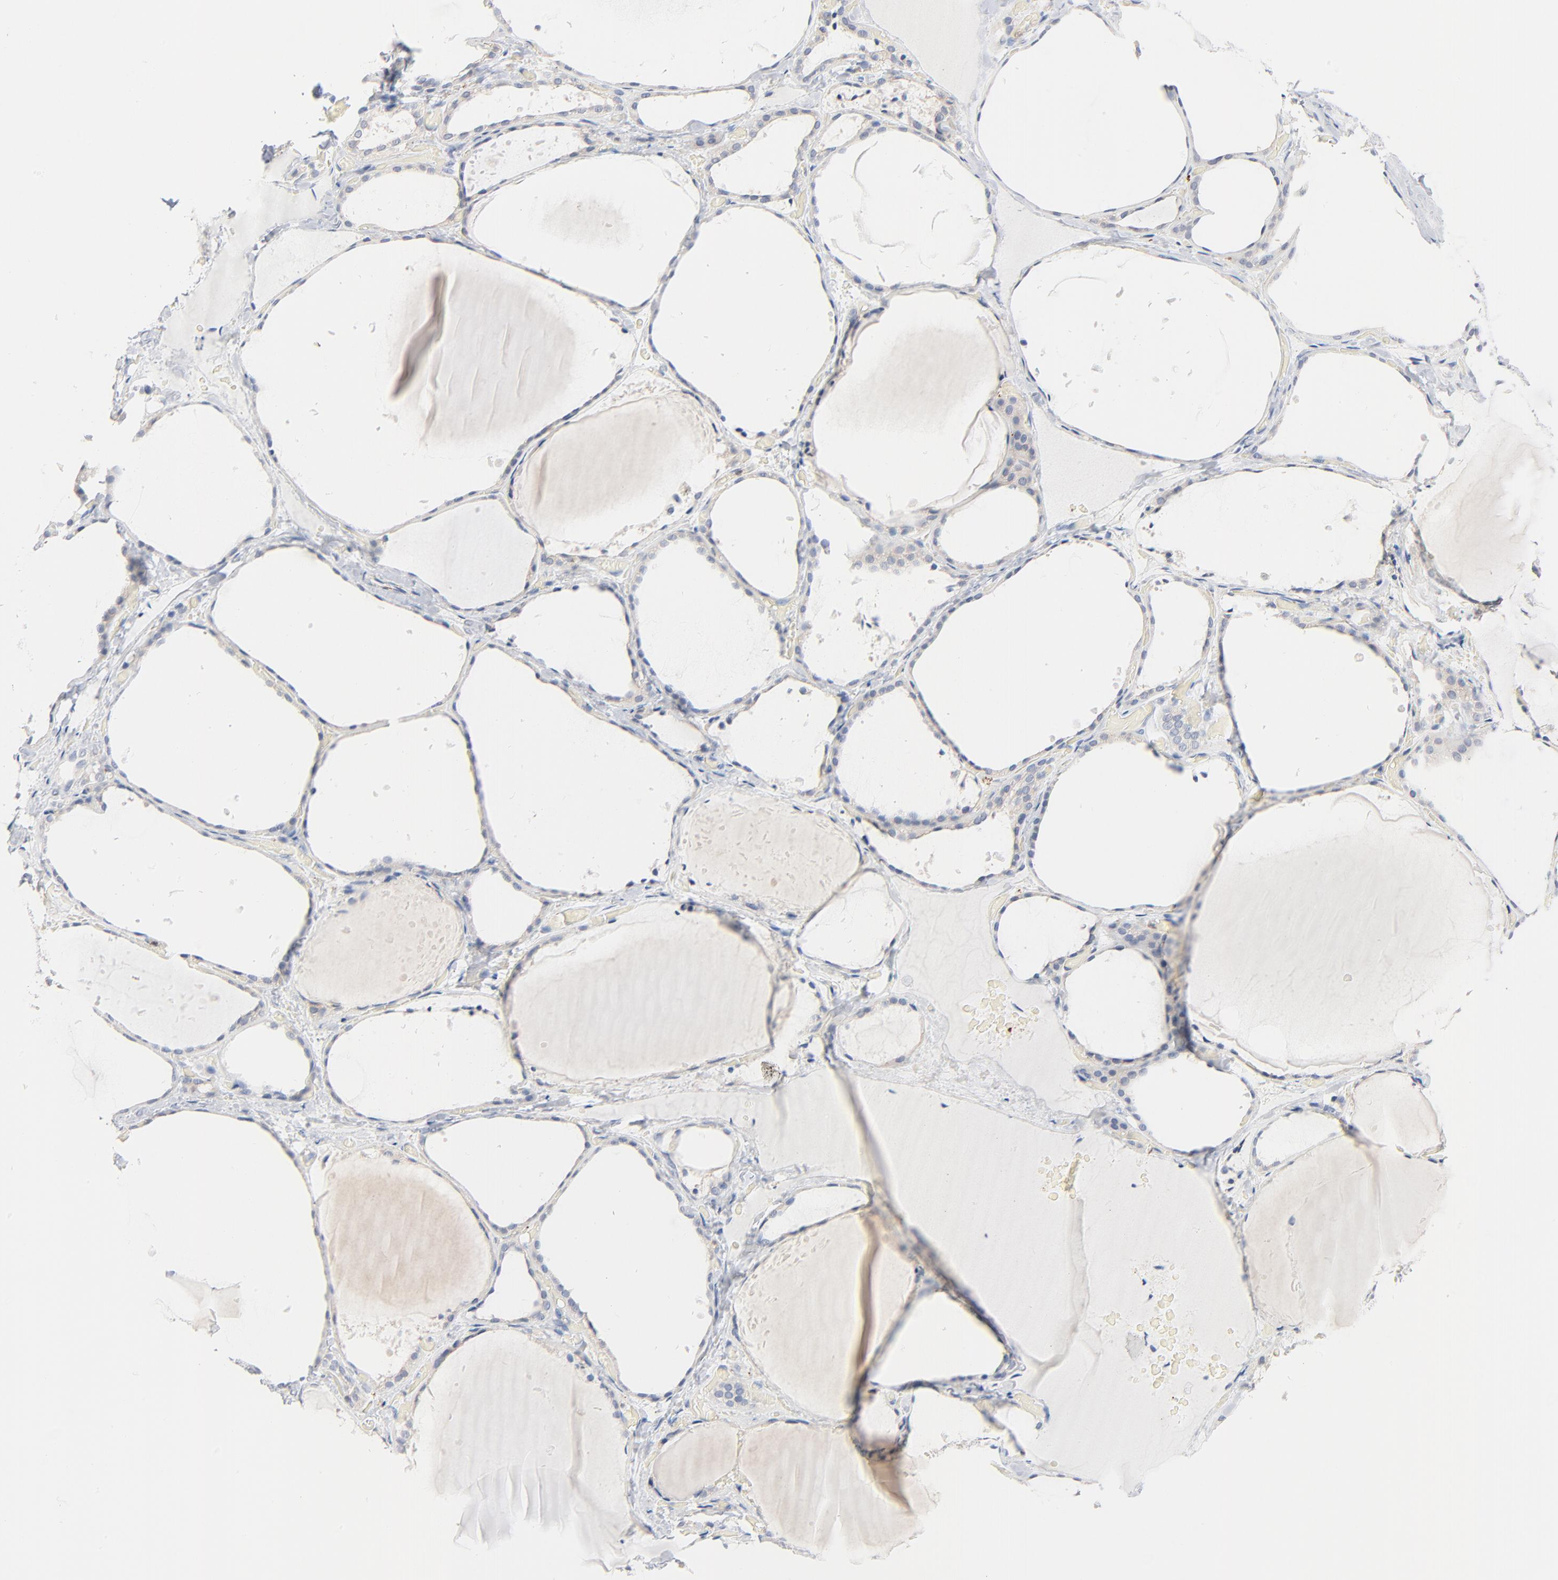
{"staining": {"intensity": "negative", "quantity": "none", "location": "none"}, "tissue": "thyroid gland", "cell_type": "Glandular cells", "image_type": "normal", "snomed": [{"axis": "morphology", "description": "Normal tissue, NOS"}, {"axis": "topography", "description": "Thyroid gland"}], "caption": "IHC micrograph of normal thyroid gland stained for a protein (brown), which displays no positivity in glandular cells.", "gene": "IFT43", "patient": {"sex": "female", "age": 22}}